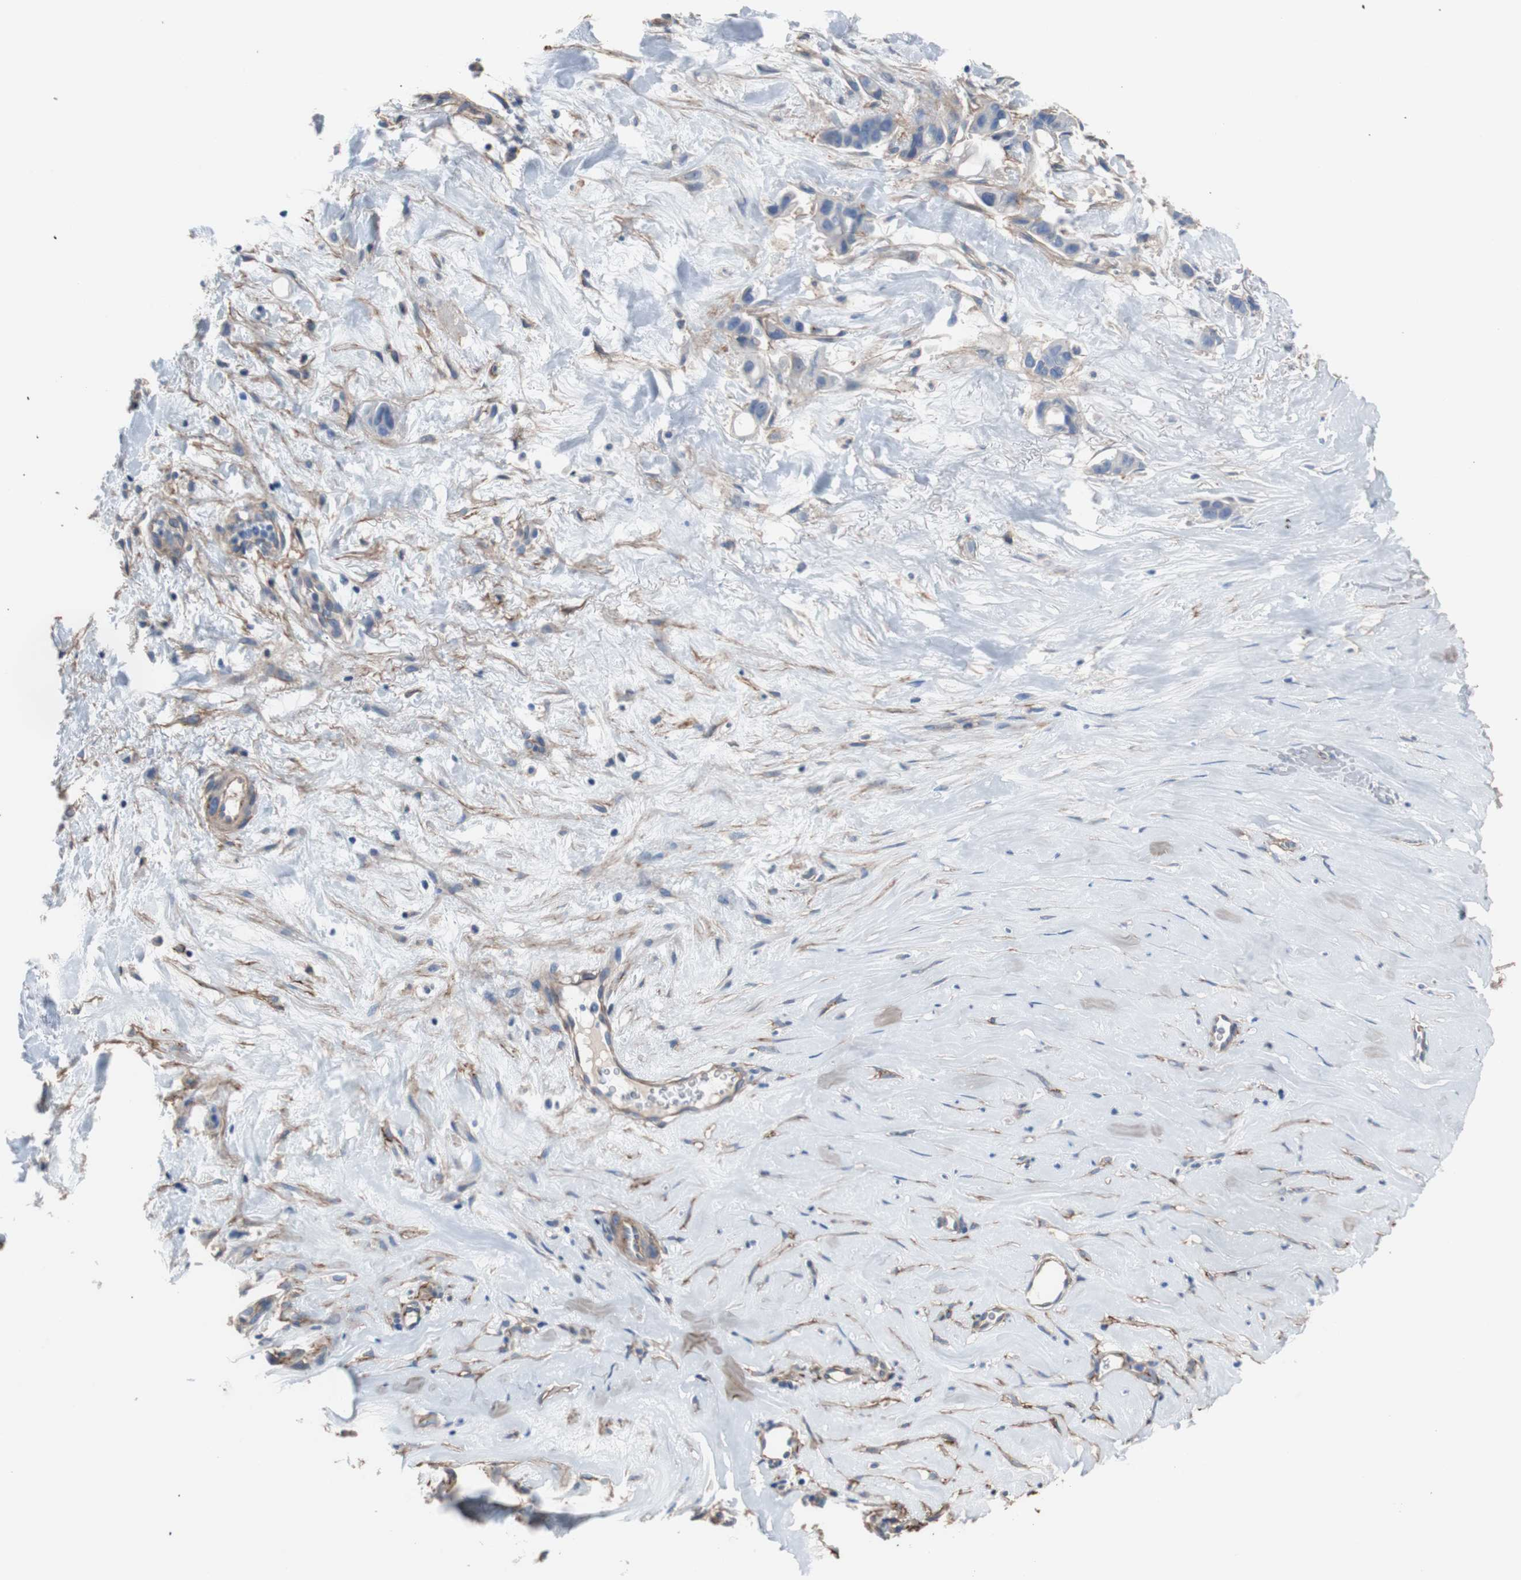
{"staining": {"intensity": "negative", "quantity": "none", "location": "none"}, "tissue": "liver cancer", "cell_type": "Tumor cells", "image_type": "cancer", "snomed": [{"axis": "morphology", "description": "Cholangiocarcinoma"}, {"axis": "topography", "description": "Liver"}], "caption": "Cholangiocarcinoma (liver) stained for a protein using IHC reveals no expression tumor cells.", "gene": "CD81", "patient": {"sex": "female", "age": 65}}